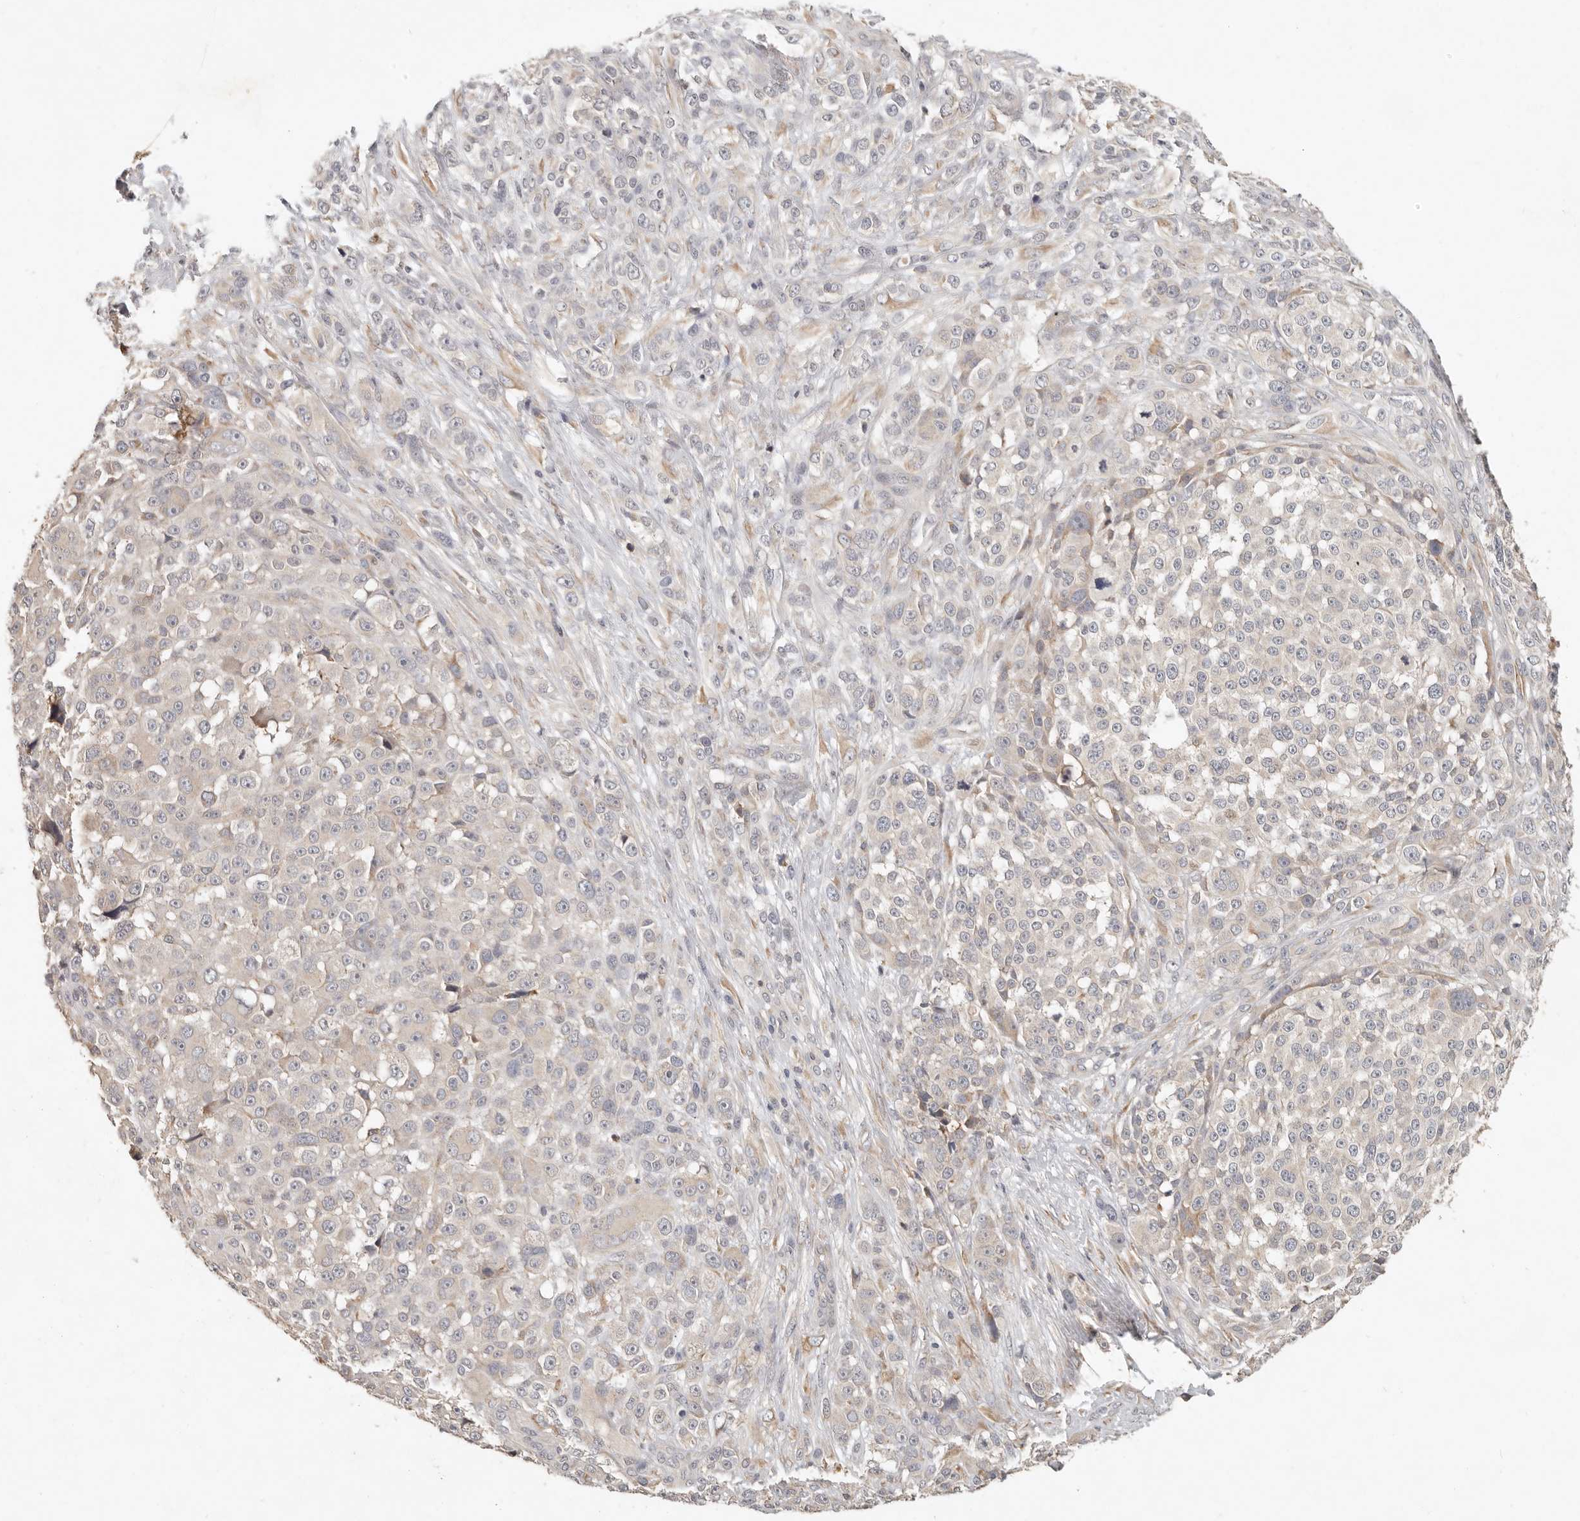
{"staining": {"intensity": "negative", "quantity": "none", "location": "none"}, "tissue": "melanoma", "cell_type": "Tumor cells", "image_type": "cancer", "snomed": [{"axis": "morphology", "description": "Malignant melanoma, NOS"}, {"axis": "topography", "description": "Skin"}], "caption": "An immunohistochemistry photomicrograph of melanoma is shown. There is no staining in tumor cells of melanoma.", "gene": "ARHGEF10L", "patient": {"sex": "female", "age": 55}}